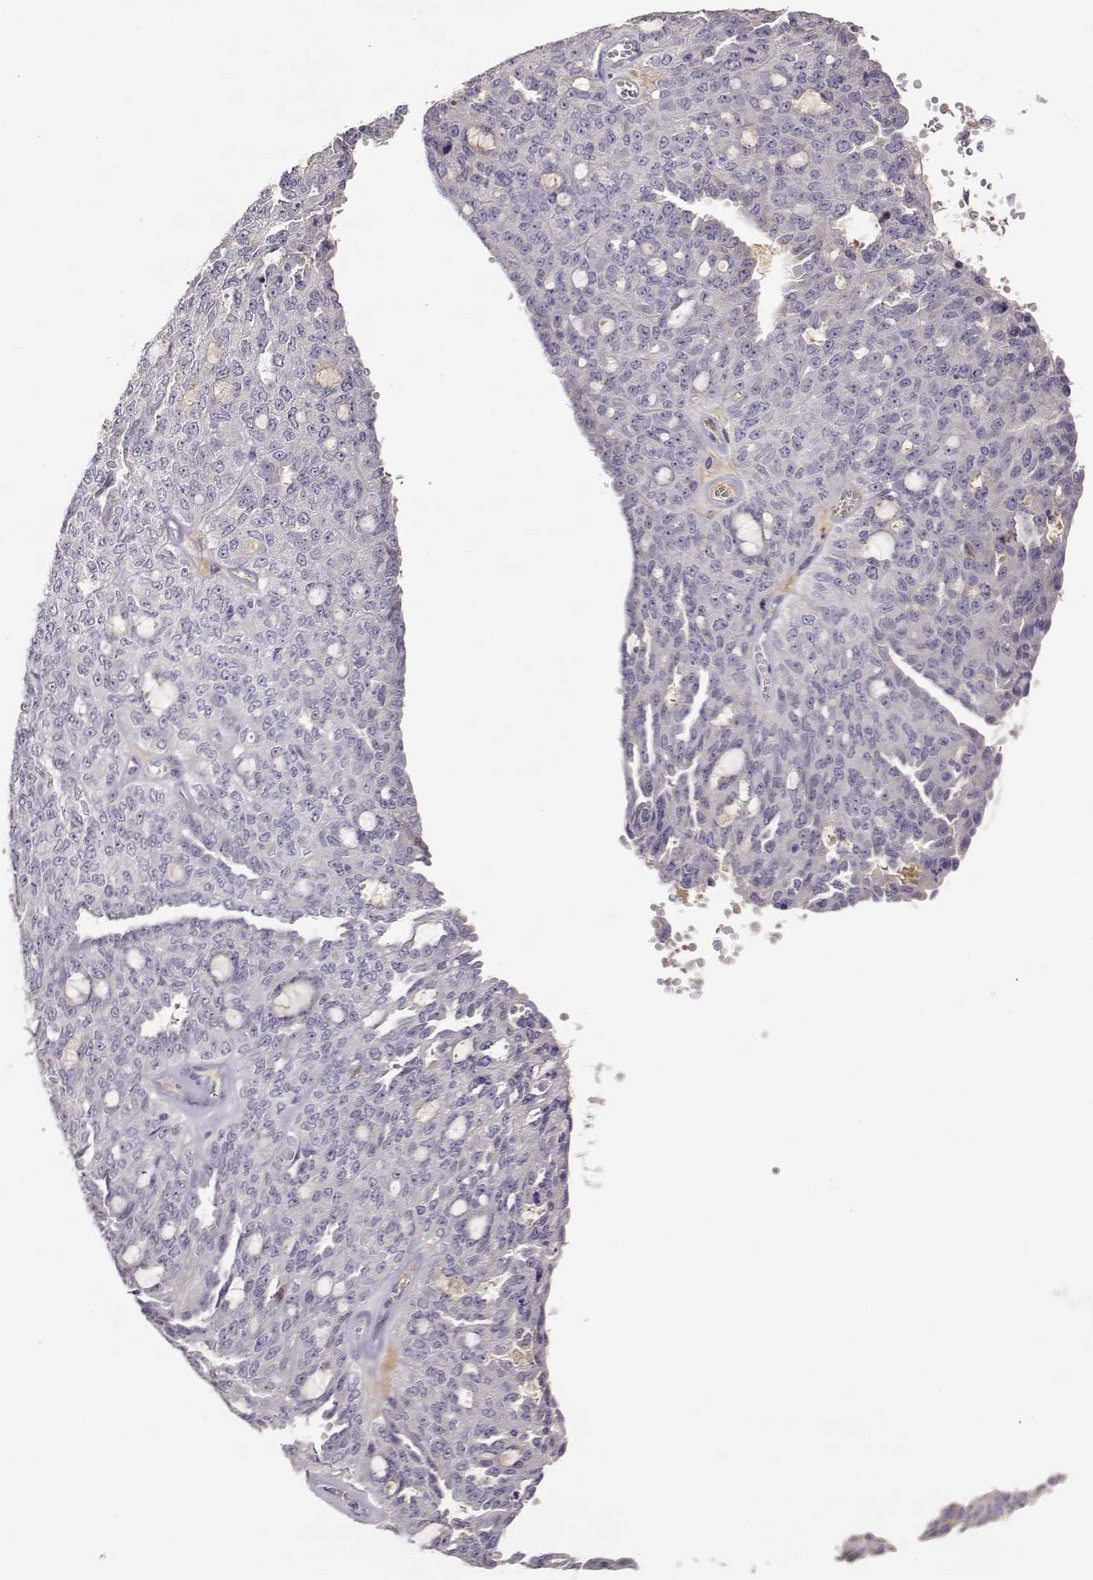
{"staining": {"intensity": "negative", "quantity": "none", "location": "none"}, "tissue": "ovarian cancer", "cell_type": "Tumor cells", "image_type": "cancer", "snomed": [{"axis": "morphology", "description": "Cystadenocarcinoma, serous, NOS"}, {"axis": "topography", "description": "Ovary"}], "caption": "This histopathology image is of ovarian cancer (serous cystadenocarcinoma) stained with IHC to label a protein in brown with the nuclei are counter-stained blue. There is no expression in tumor cells. The staining is performed using DAB (3,3'-diaminobenzidine) brown chromogen with nuclei counter-stained in using hematoxylin.", "gene": "TACR1", "patient": {"sex": "female", "age": 71}}